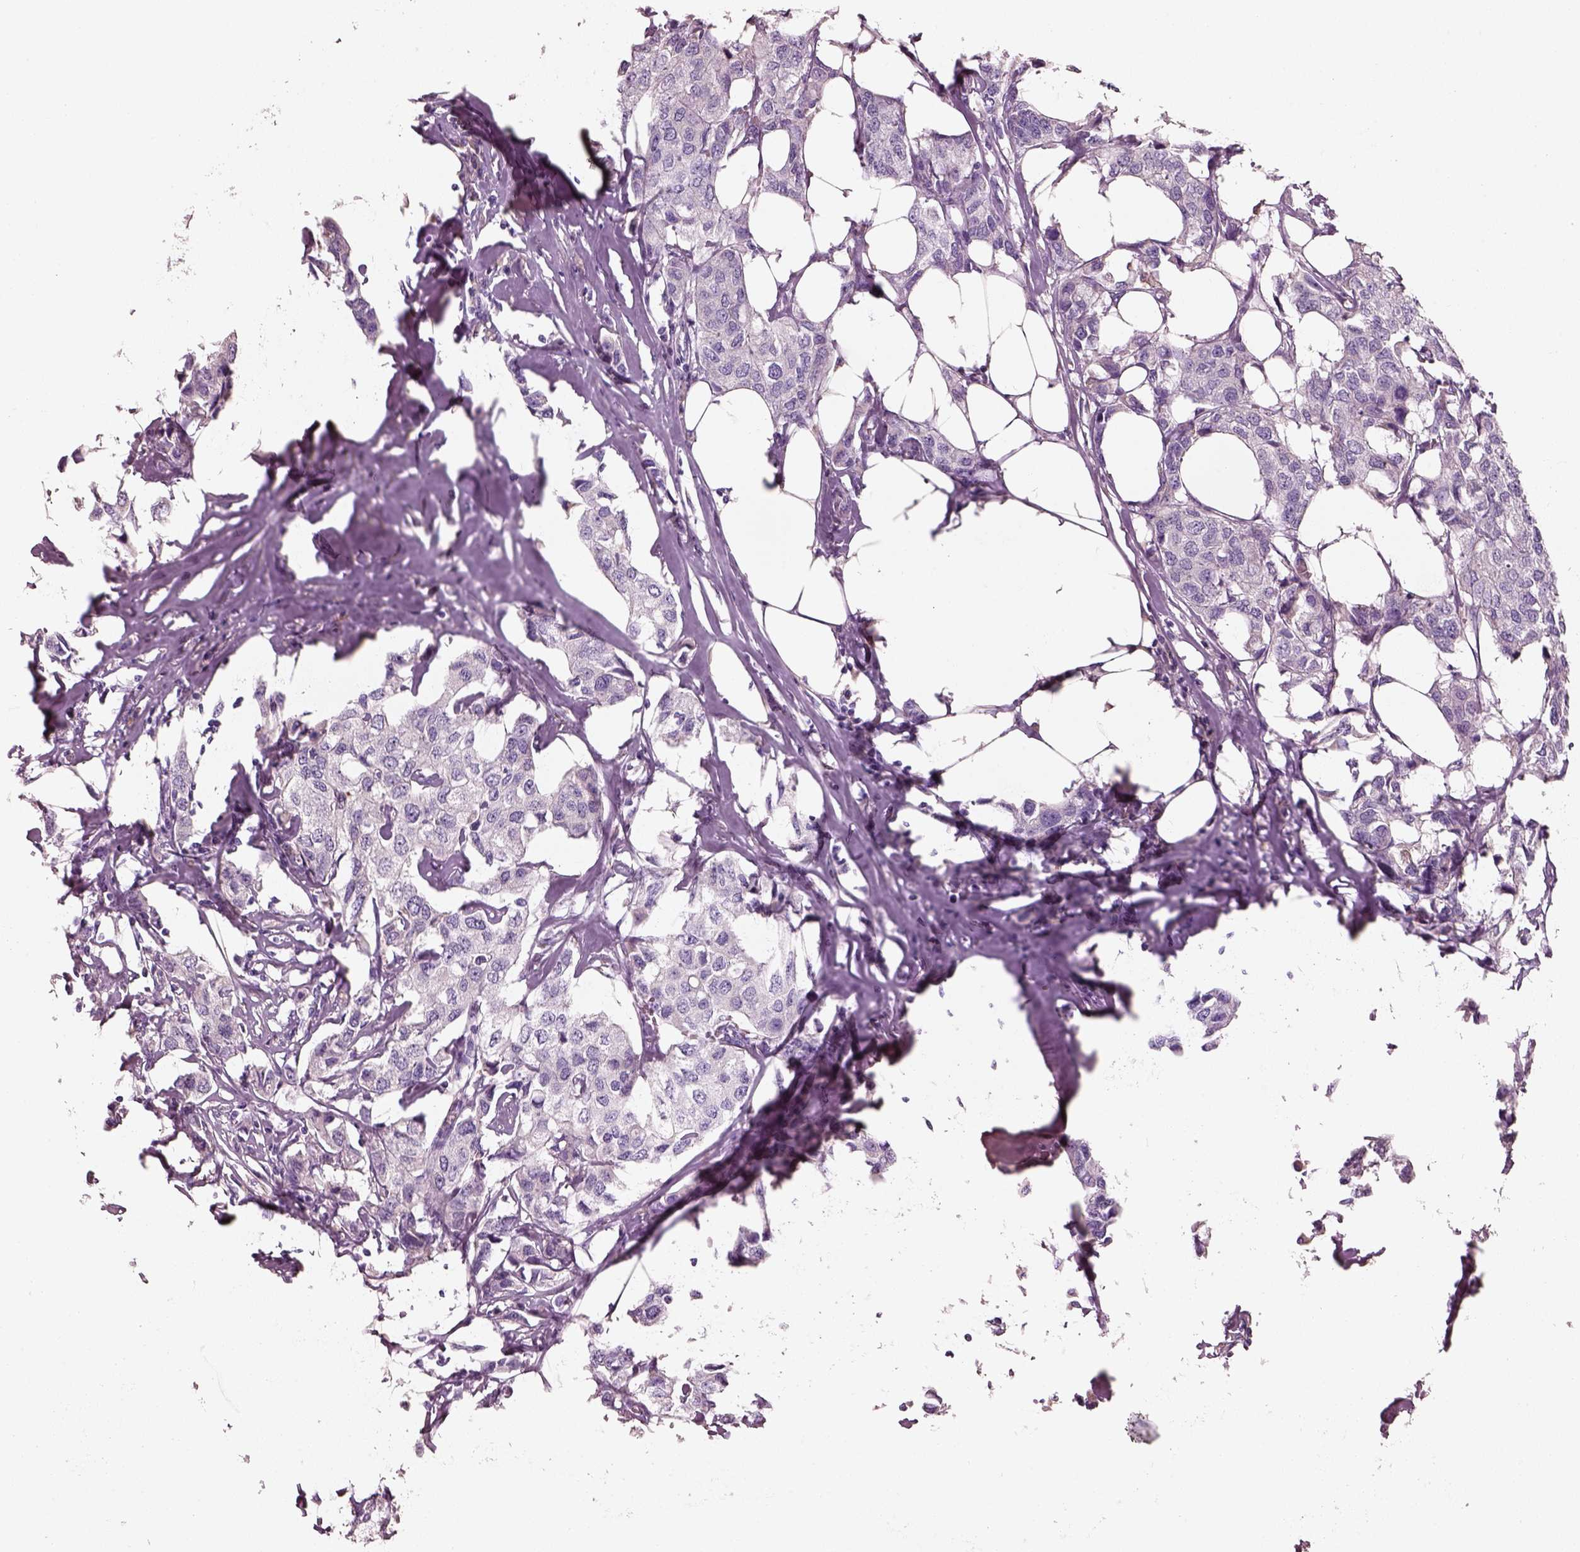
{"staining": {"intensity": "negative", "quantity": "none", "location": "none"}, "tissue": "breast cancer", "cell_type": "Tumor cells", "image_type": "cancer", "snomed": [{"axis": "morphology", "description": "Duct carcinoma"}, {"axis": "topography", "description": "Breast"}], "caption": "Immunohistochemistry of human breast cancer exhibits no positivity in tumor cells.", "gene": "PNOC", "patient": {"sex": "female", "age": 80}}